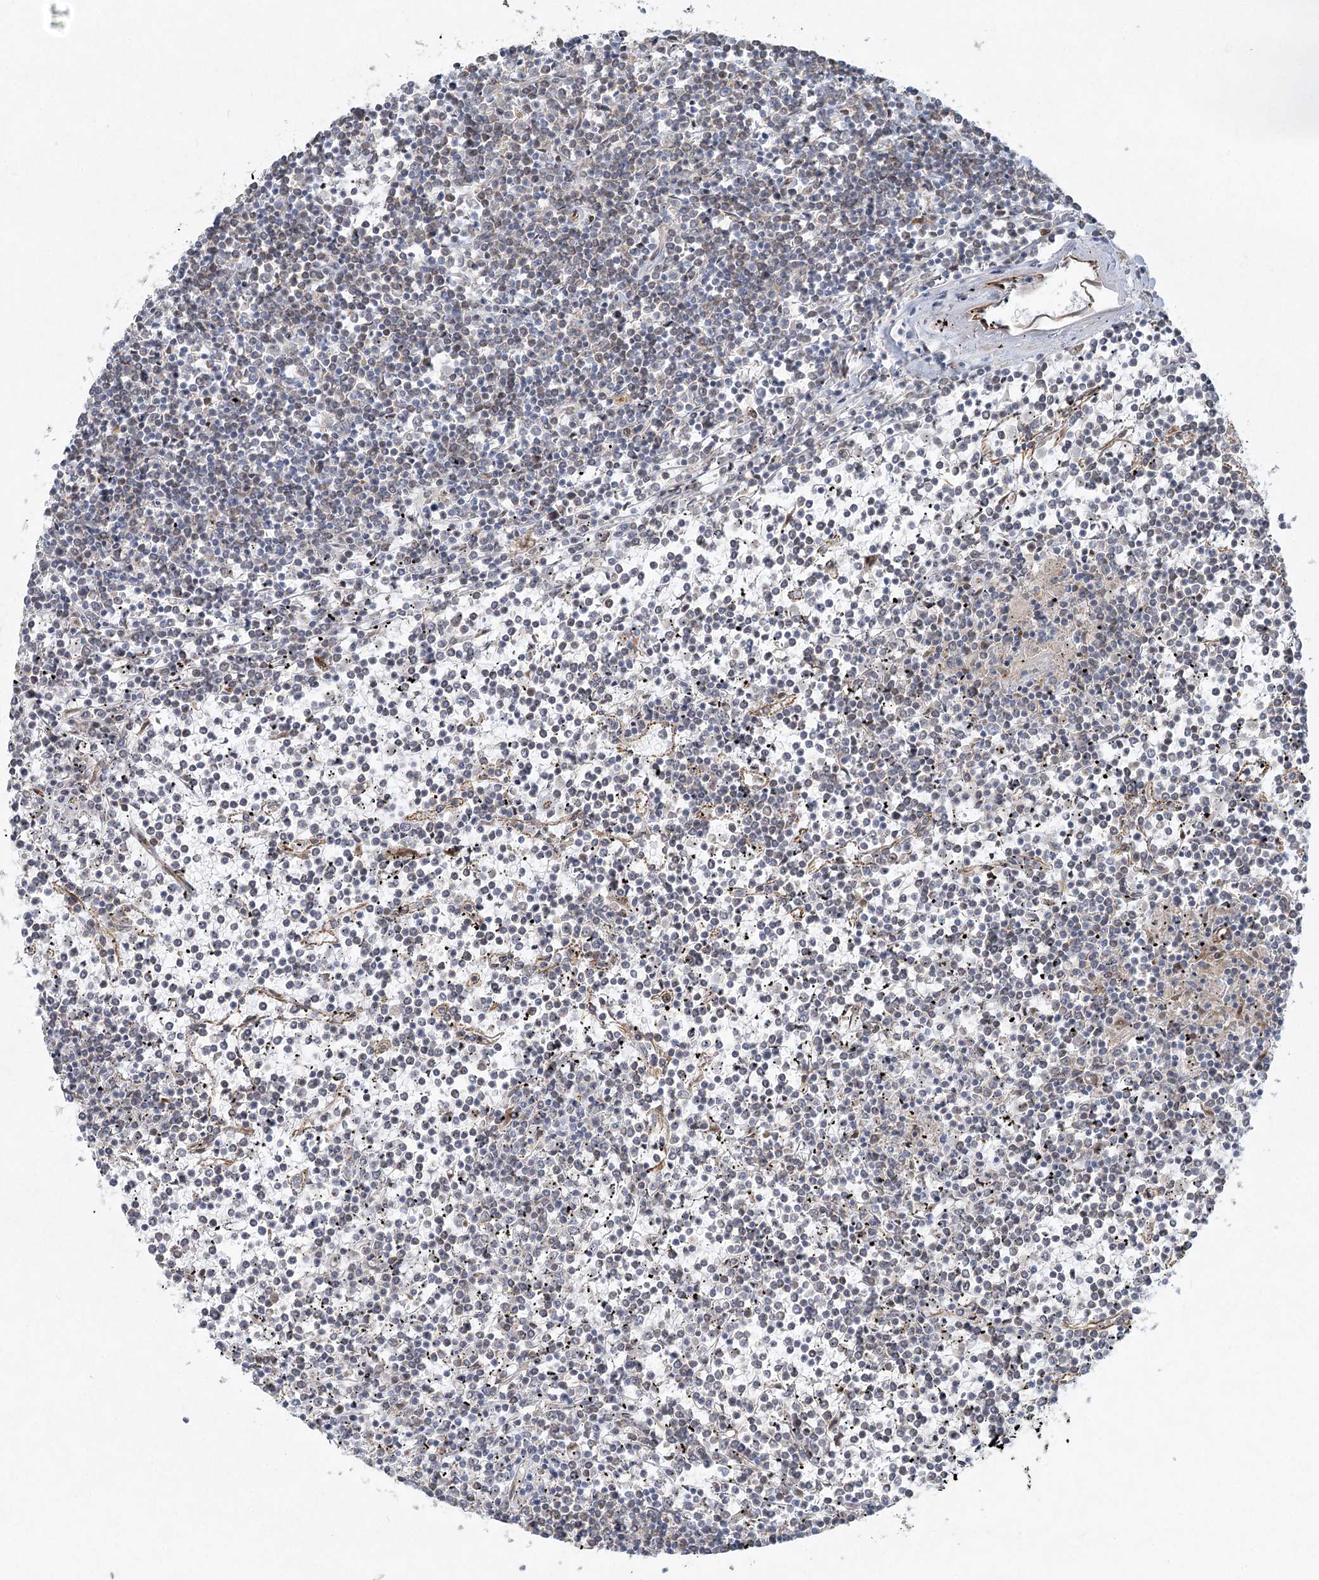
{"staining": {"intensity": "weak", "quantity": "<25%", "location": "cytoplasmic/membranous"}, "tissue": "lymphoma", "cell_type": "Tumor cells", "image_type": "cancer", "snomed": [{"axis": "morphology", "description": "Malignant lymphoma, non-Hodgkin's type, Low grade"}, {"axis": "topography", "description": "Spleen"}], "caption": "This image is of malignant lymphoma, non-Hodgkin's type (low-grade) stained with immunohistochemistry (IHC) to label a protein in brown with the nuclei are counter-stained blue. There is no expression in tumor cells.", "gene": "LRP2BP", "patient": {"sex": "female", "age": 19}}